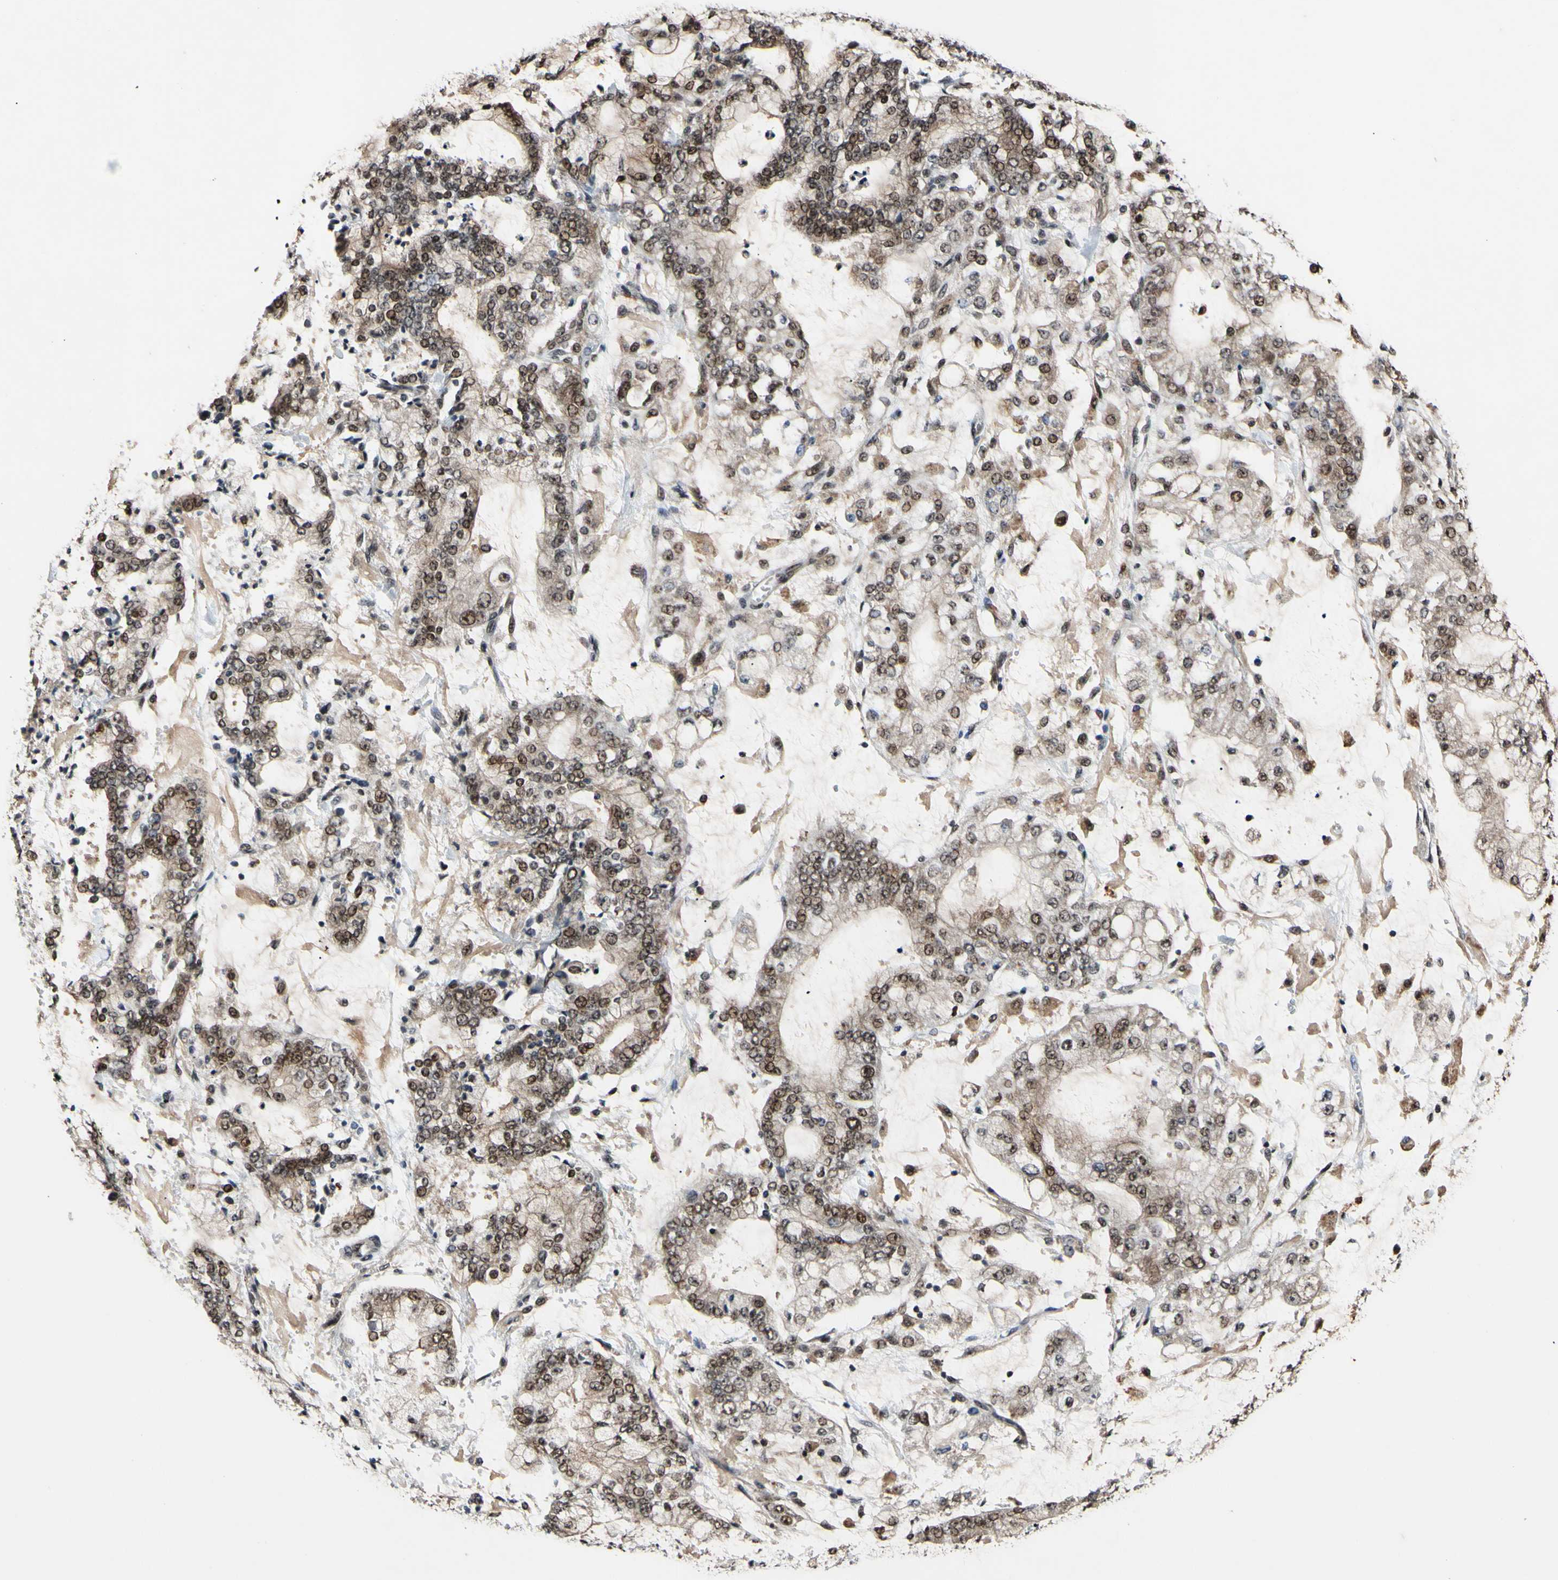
{"staining": {"intensity": "weak", "quantity": ">75%", "location": "cytoplasmic/membranous,nuclear"}, "tissue": "stomach cancer", "cell_type": "Tumor cells", "image_type": "cancer", "snomed": [{"axis": "morphology", "description": "Adenocarcinoma, NOS"}, {"axis": "topography", "description": "Stomach"}], "caption": "Immunohistochemistry (IHC) (DAB) staining of human adenocarcinoma (stomach) demonstrates weak cytoplasmic/membranous and nuclear protein staining in approximately >75% of tumor cells.", "gene": "PSMD10", "patient": {"sex": "male", "age": 76}}